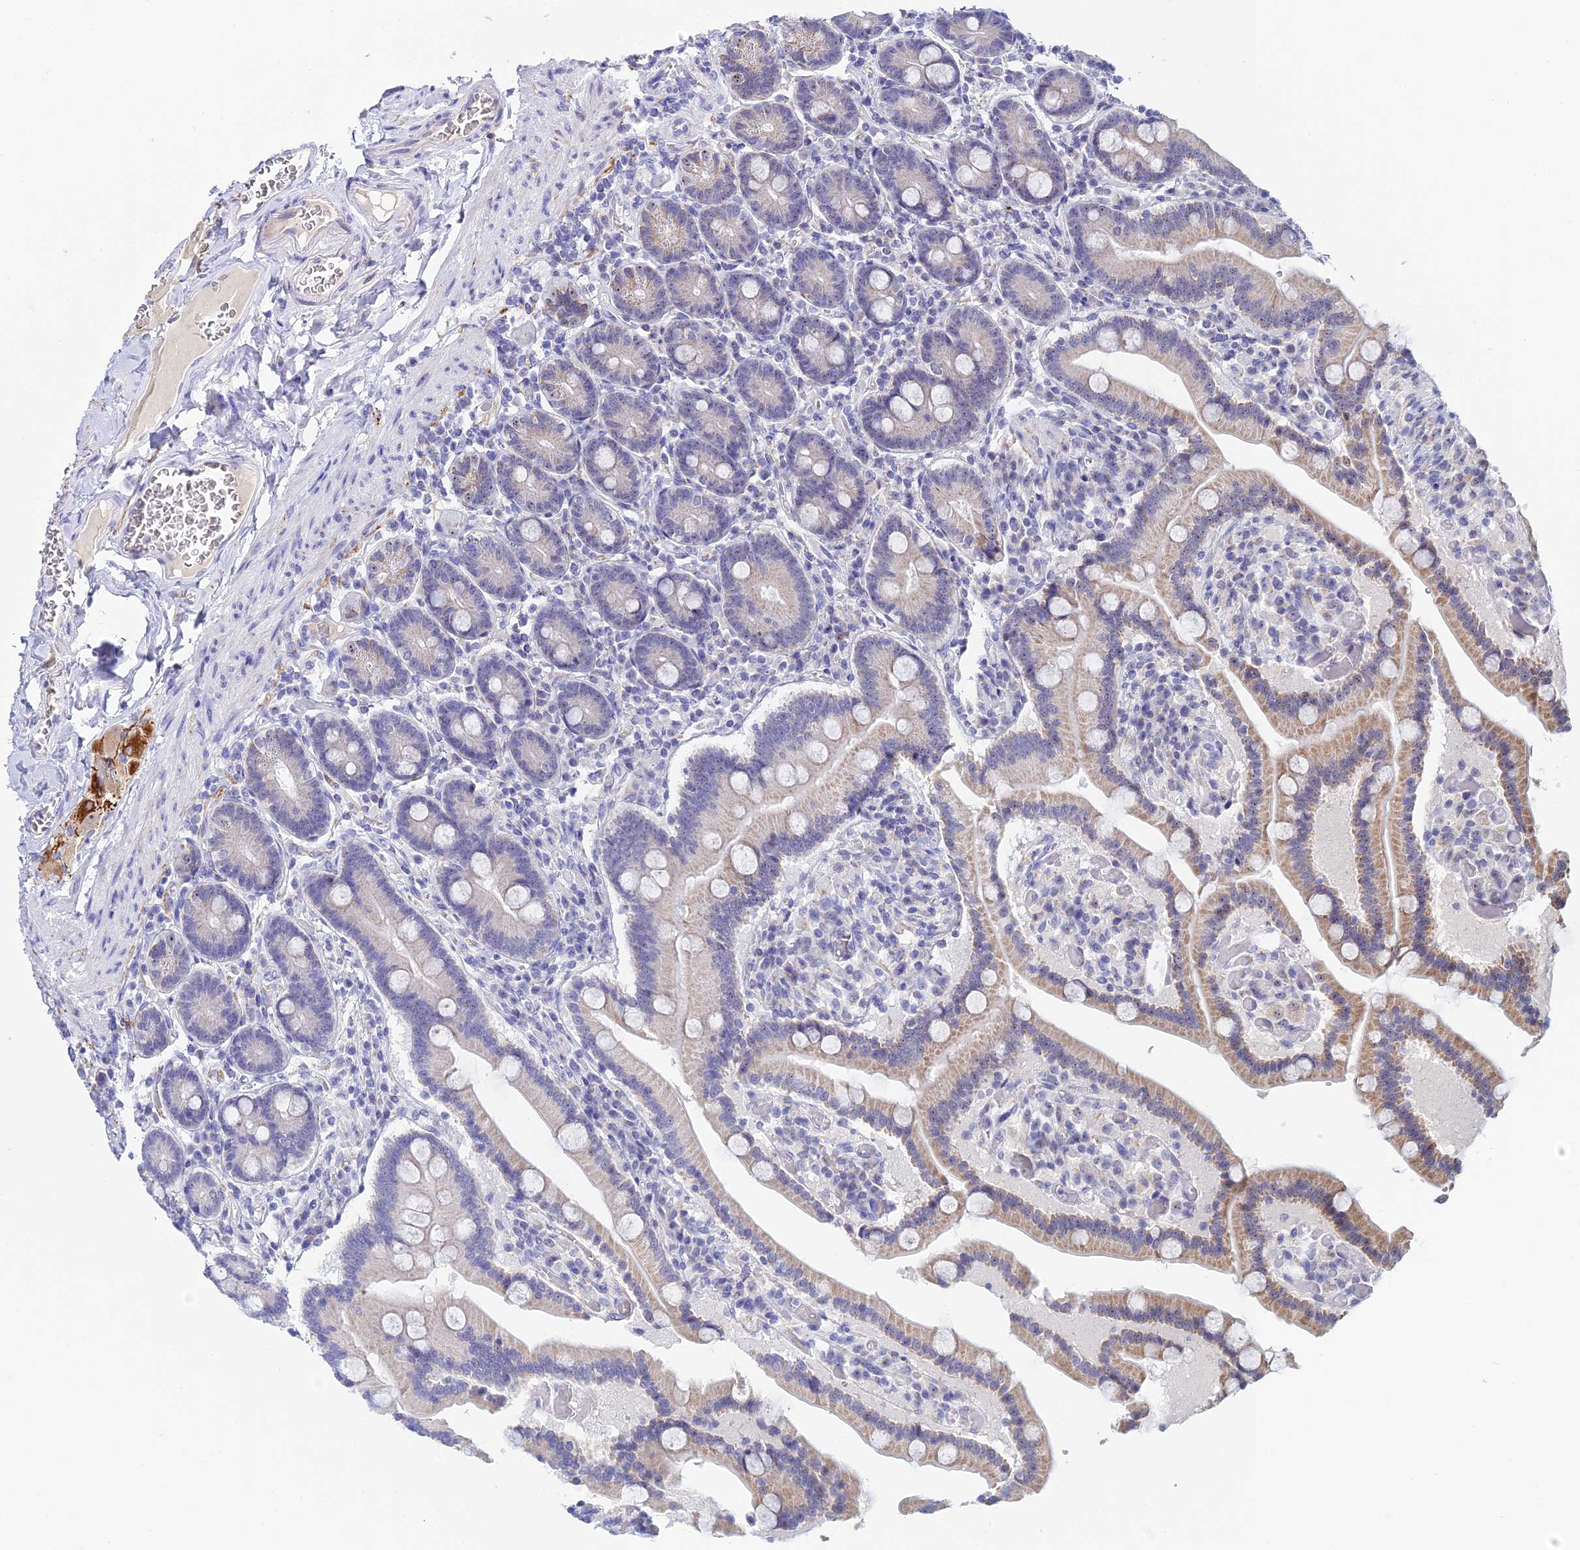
{"staining": {"intensity": "moderate", "quantity": "<25%", "location": "cytoplasmic/membranous"}, "tissue": "duodenum", "cell_type": "Glandular cells", "image_type": "normal", "snomed": [{"axis": "morphology", "description": "Normal tissue, NOS"}, {"axis": "topography", "description": "Duodenum"}], "caption": "Glandular cells demonstrate low levels of moderate cytoplasmic/membranous staining in about <25% of cells in normal human duodenum.", "gene": "PLPP4", "patient": {"sex": "female", "age": 62}}